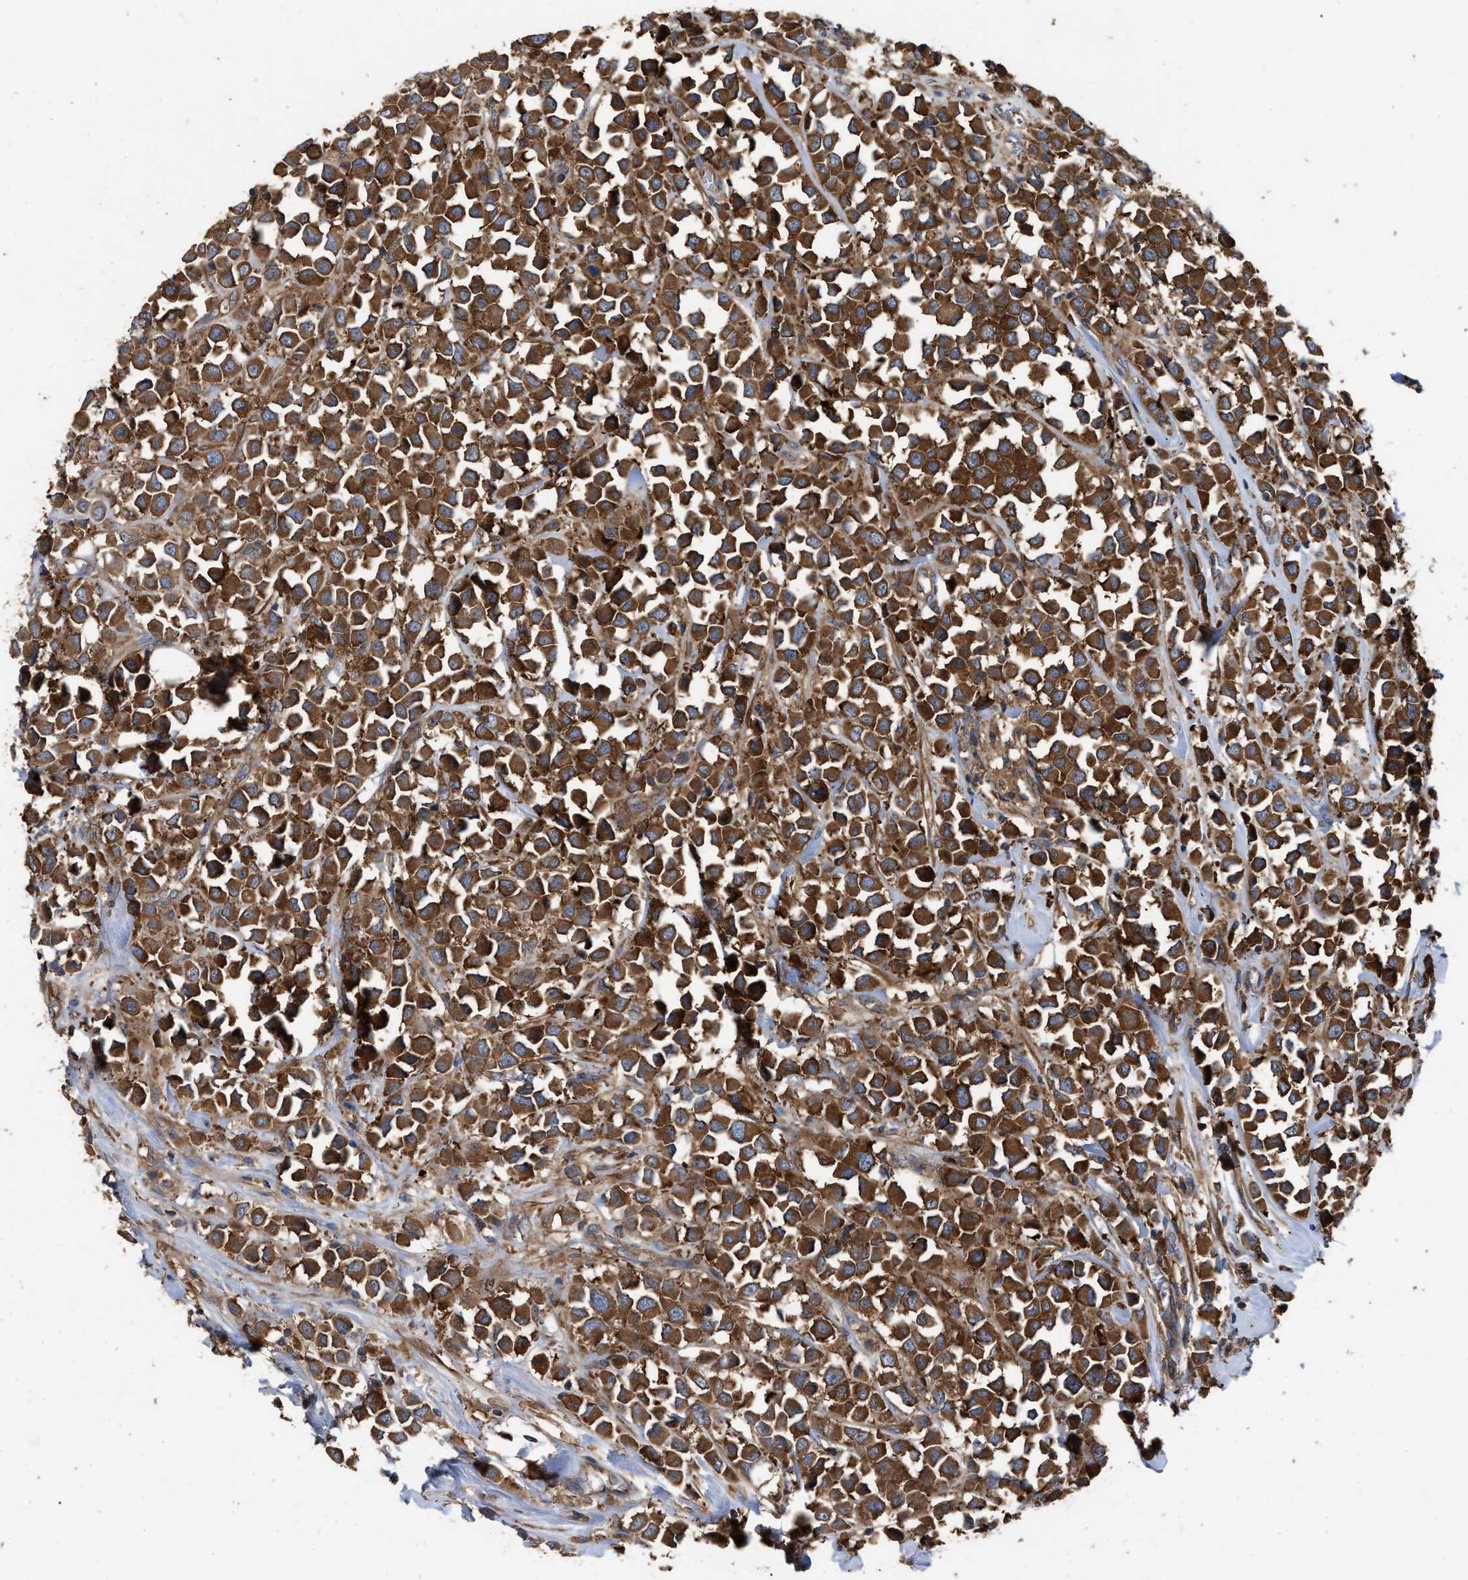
{"staining": {"intensity": "strong", "quantity": ">75%", "location": "cytoplasmic/membranous"}, "tissue": "breast cancer", "cell_type": "Tumor cells", "image_type": "cancer", "snomed": [{"axis": "morphology", "description": "Duct carcinoma"}, {"axis": "topography", "description": "Breast"}], "caption": "Immunohistochemical staining of breast cancer (invasive ductal carcinoma) exhibits high levels of strong cytoplasmic/membranous expression in approximately >75% of tumor cells.", "gene": "RABEP1", "patient": {"sex": "female", "age": 61}}